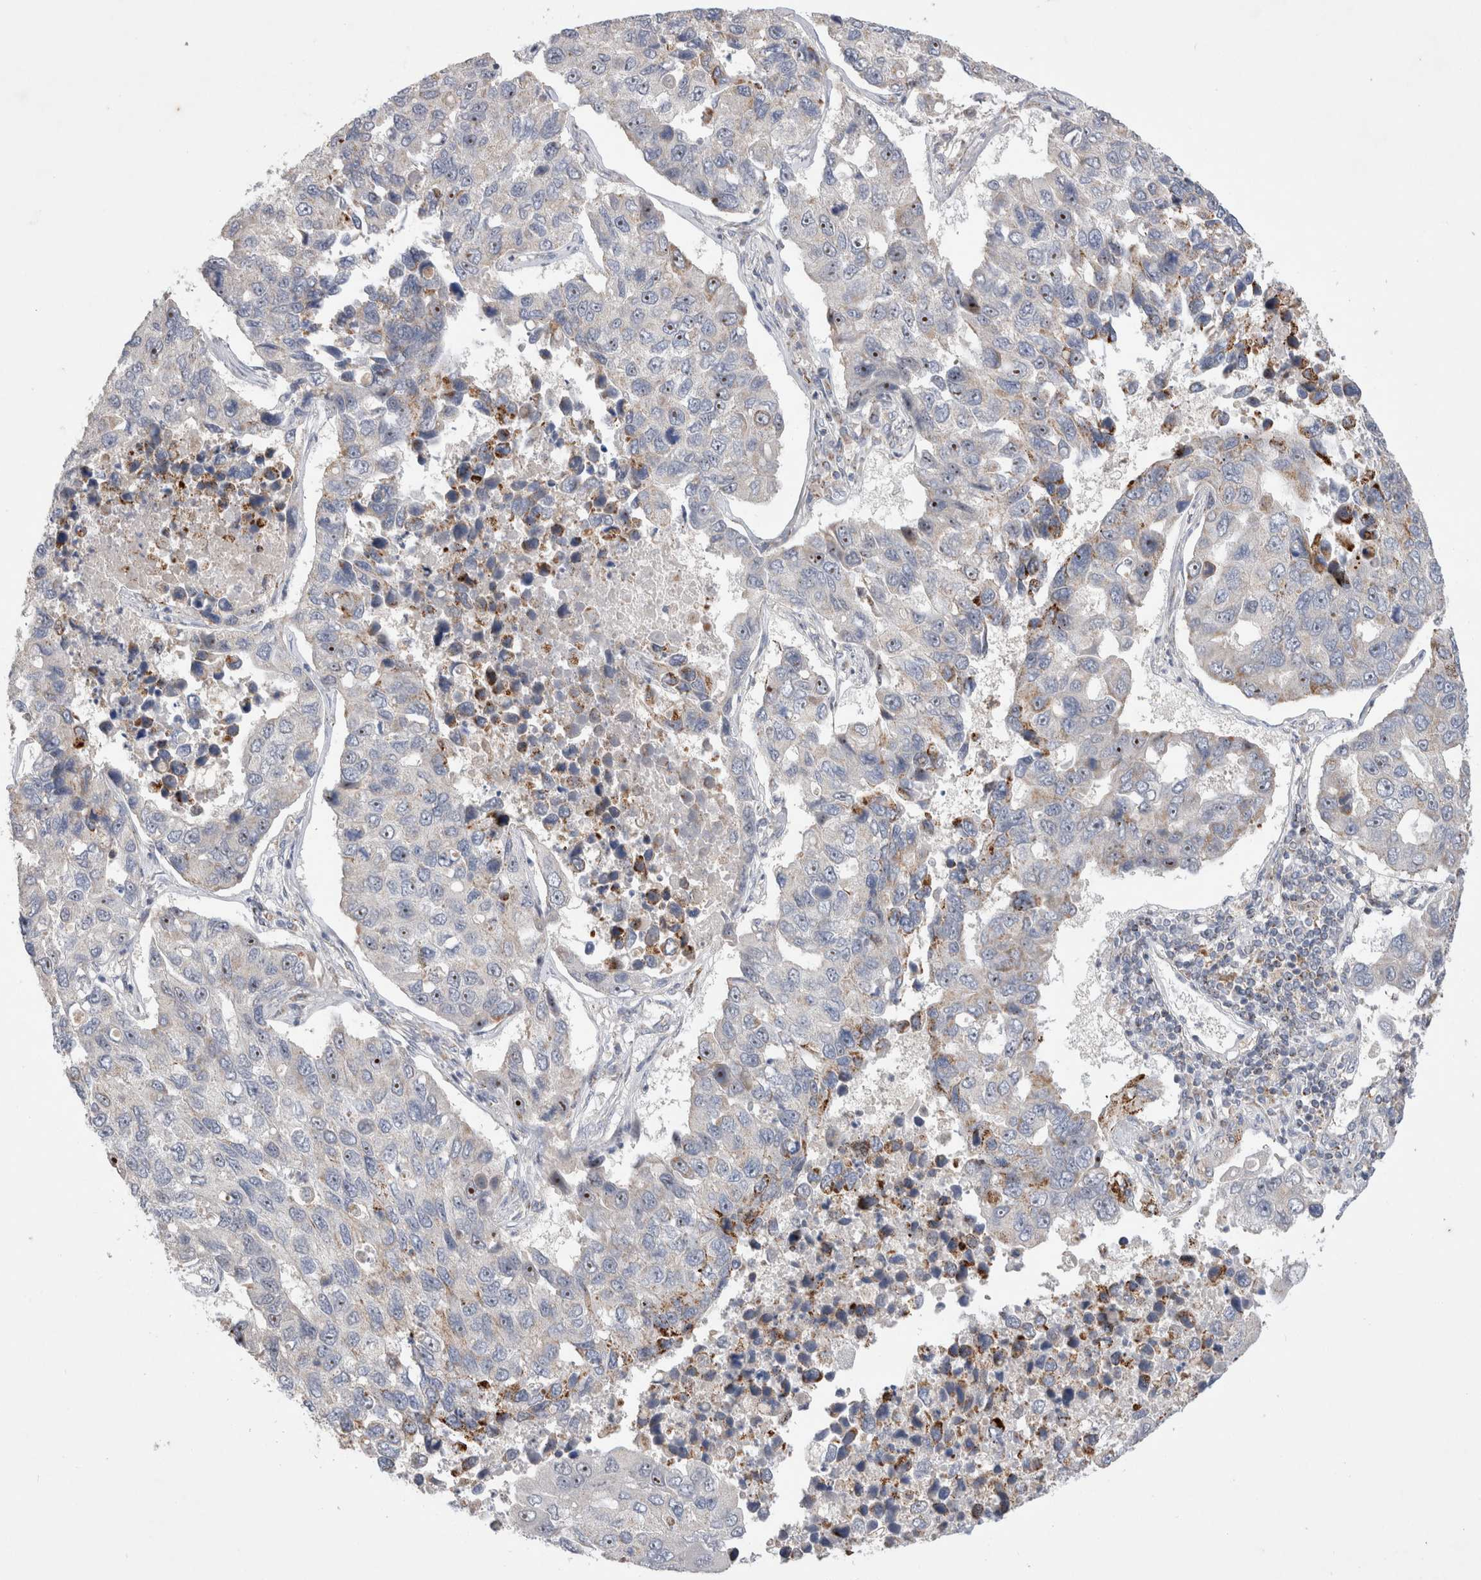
{"staining": {"intensity": "moderate", "quantity": "<25%", "location": "nuclear"}, "tissue": "lung cancer", "cell_type": "Tumor cells", "image_type": "cancer", "snomed": [{"axis": "morphology", "description": "Adenocarcinoma, NOS"}, {"axis": "topography", "description": "Lung"}], "caption": "High-power microscopy captured an IHC micrograph of adenocarcinoma (lung), revealing moderate nuclear expression in about <25% of tumor cells.", "gene": "CHADL", "patient": {"sex": "male", "age": 64}}